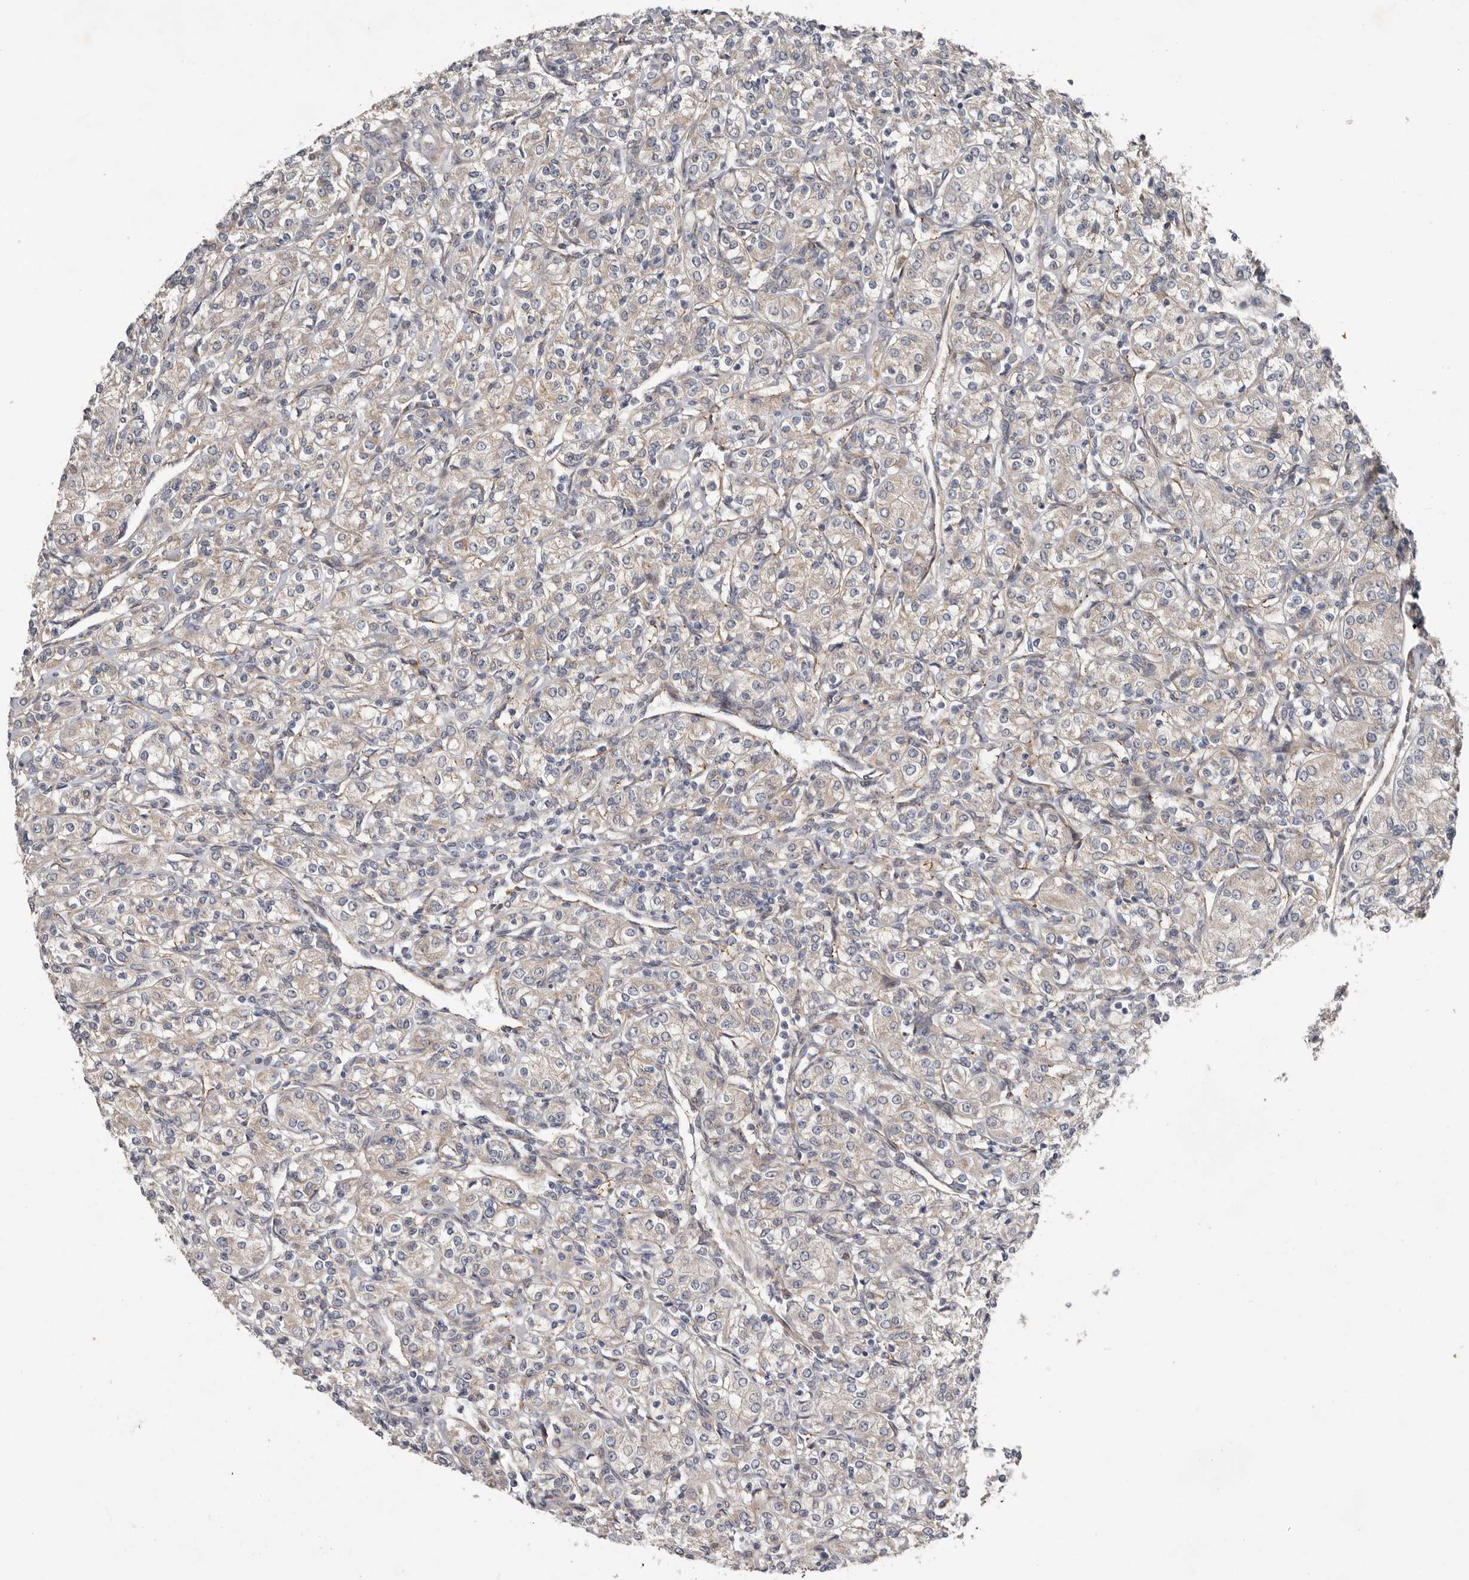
{"staining": {"intensity": "negative", "quantity": "none", "location": "none"}, "tissue": "renal cancer", "cell_type": "Tumor cells", "image_type": "cancer", "snomed": [{"axis": "morphology", "description": "Adenocarcinoma, NOS"}, {"axis": "topography", "description": "Kidney"}], "caption": "There is no significant positivity in tumor cells of renal adenocarcinoma.", "gene": "RANBP17", "patient": {"sex": "male", "age": 77}}